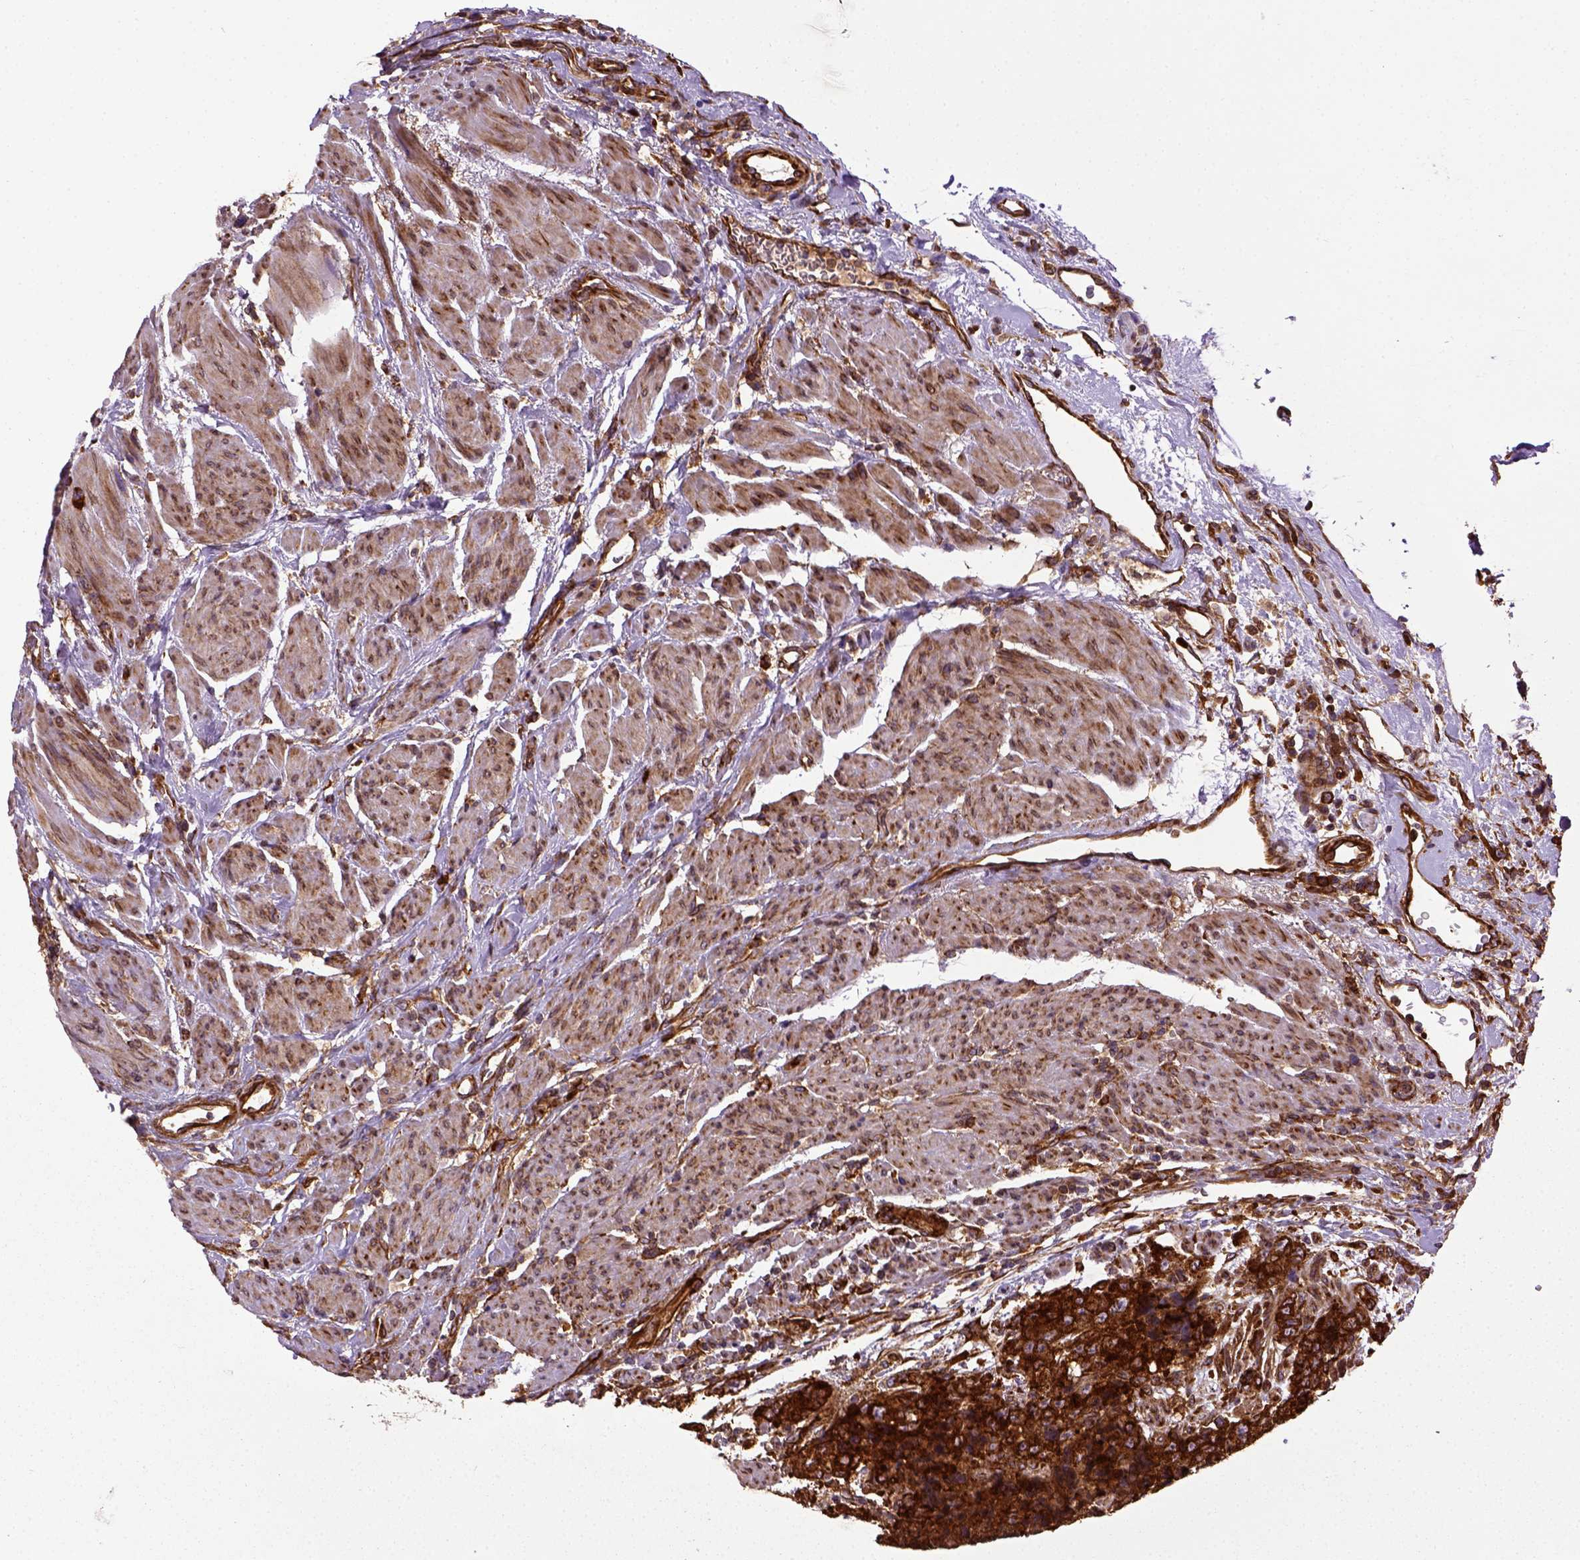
{"staining": {"intensity": "strong", "quantity": ">75%", "location": "cytoplasmic/membranous"}, "tissue": "urothelial cancer", "cell_type": "Tumor cells", "image_type": "cancer", "snomed": [{"axis": "morphology", "description": "Urothelial carcinoma, High grade"}, {"axis": "topography", "description": "Urinary bladder"}], "caption": "An image of human urothelial carcinoma (high-grade) stained for a protein demonstrates strong cytoplasmic/membranous brown staining in tumor cells. The protein is stained brown, and the nuclei are stained in blue (DAB IHC with brightfield microscopy, high magnification).", "gene": "CAPRIN1", "patient": {"sex": "female", "age": 78}}